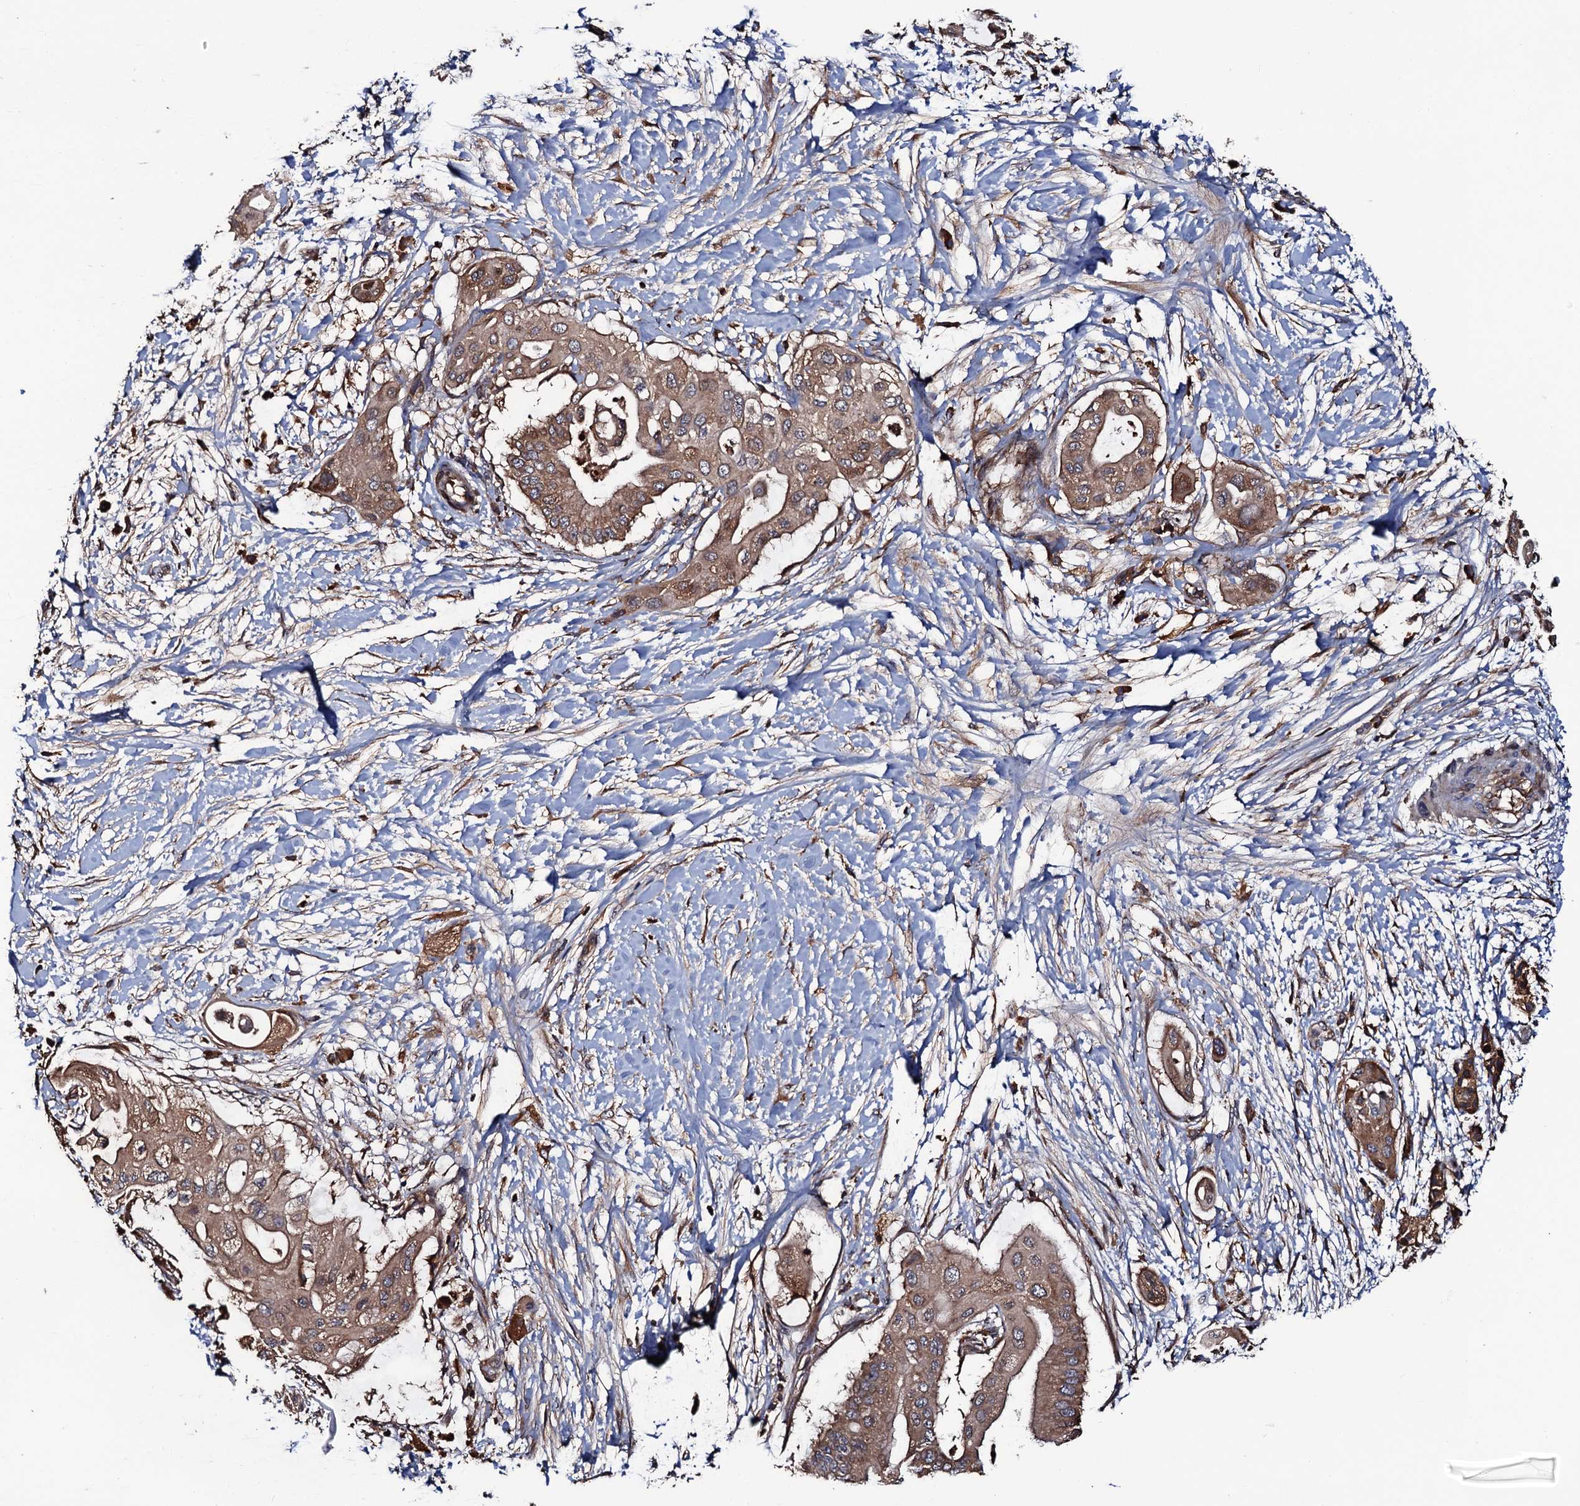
{"staining": {"intensity": "moderate", "quantity": ">75%", "location": "cytoplasmic/membranous"}, "tissue": "pancreatic cancer", "cell_type": "Tumor cells", "image_type": "cancer", "snomed": [{"axis": "morphology", "description": "Adenocarcinoma, NOS"}, {"axis": "topography", "description": "Pancreas"}], "caption": "About >75% of tumor cells in pancreatic cancer show moderate cytoplasmic/membranous protein positivity as visualized by brown immunohistochemical staining.", "gene": "RGS11", "patient": {"sex": "male", "age": 68}}